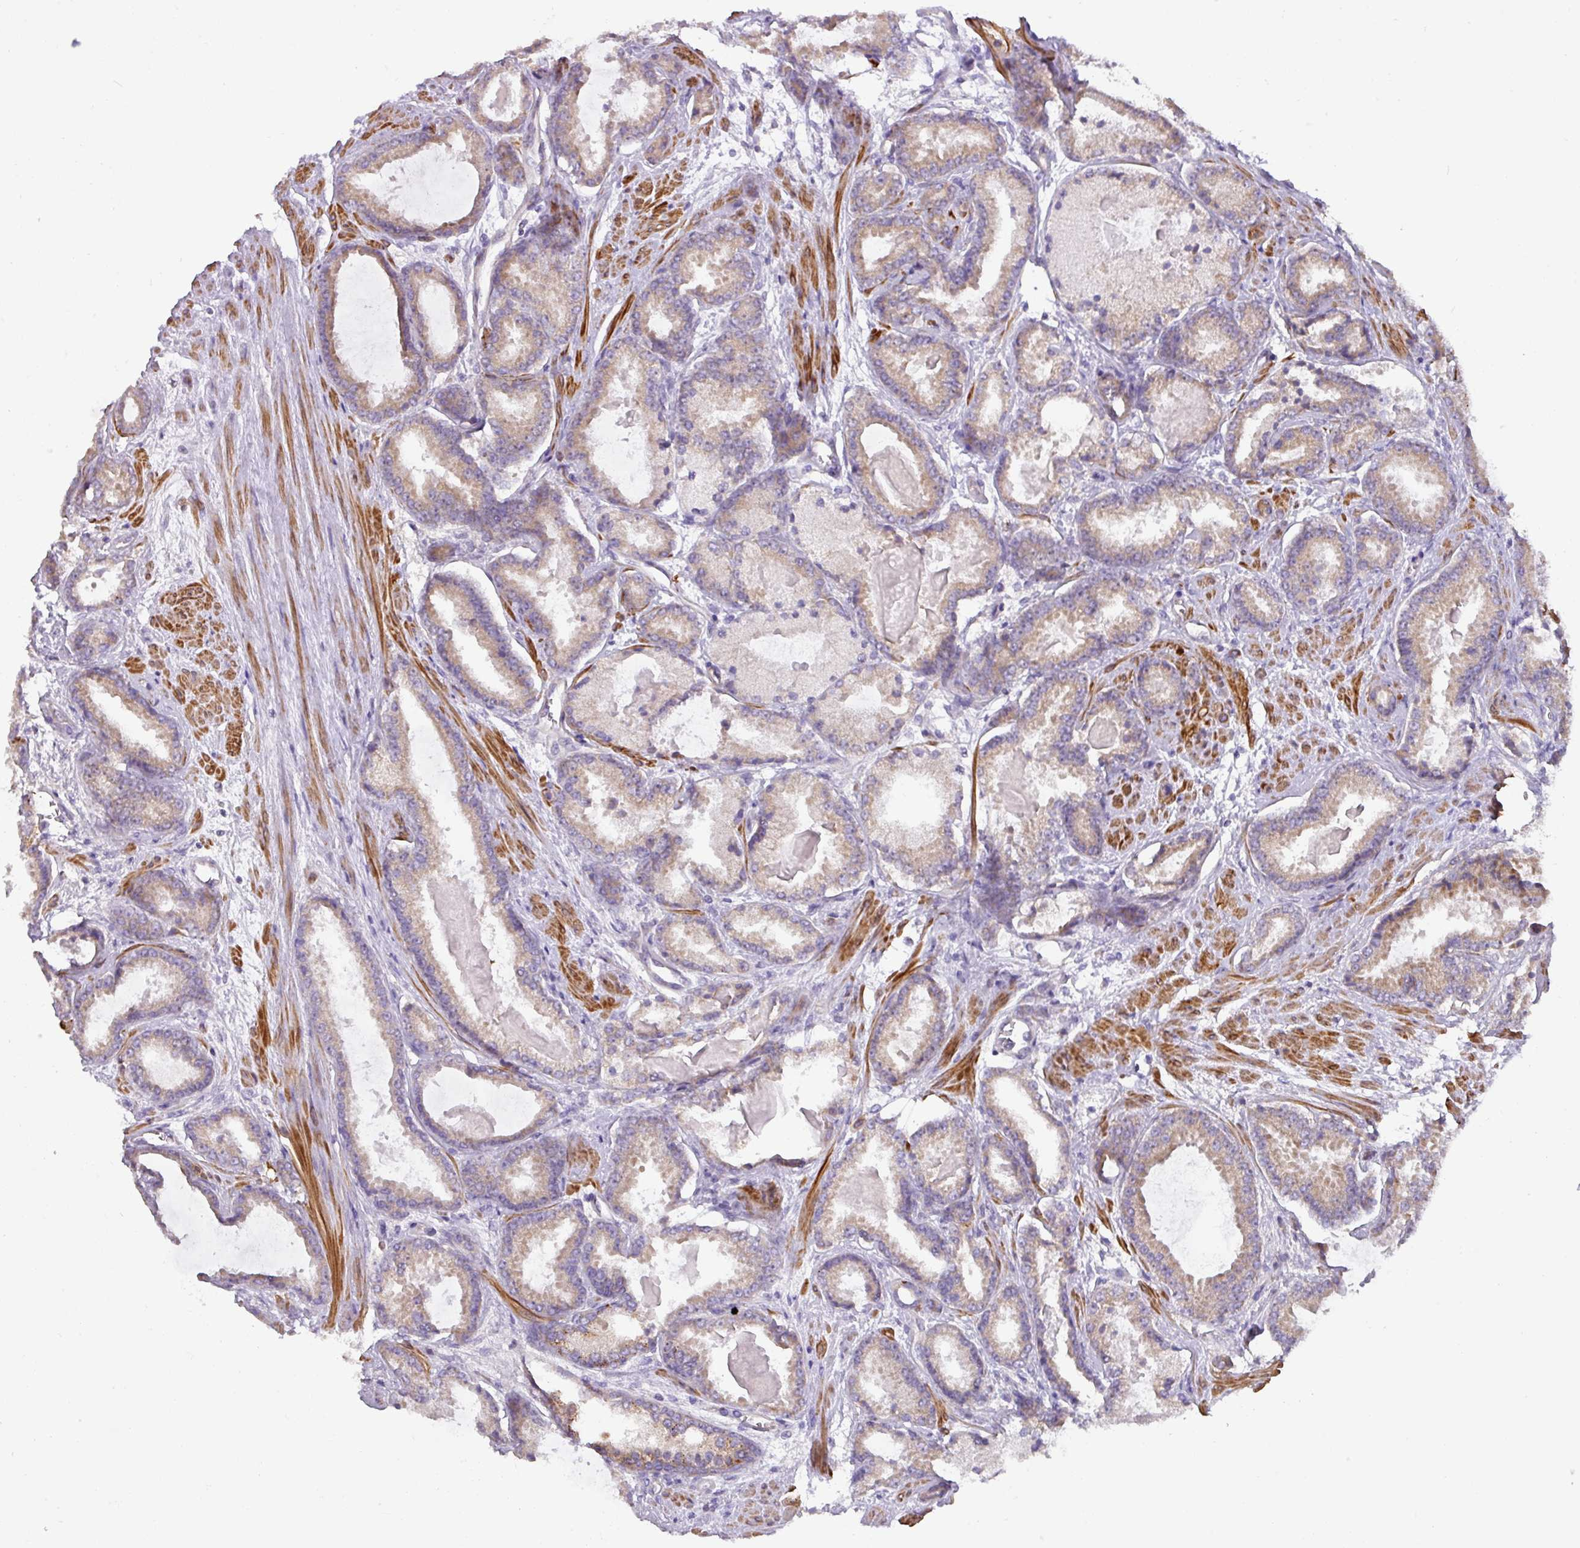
{"staining": {"intensity": "weak", "quantity": "25%-75%", "location": "cytoplasmic/membranous"}, "tissue": "prostate cancer", "cell_type": "Tumor cells", "image_type": "cancer", "snomed": [{"axis": "morphology", "description": "Adenocarcinoma, Low grade"}, {"axis": "topography", "description": "Prostate"}], "caption": "Protein expression analysis of adenocarcinoma (low-grade) (prostate) reveals weak cytoplasmic/membranous expression in about 25%-75% of tumor cells. The protein is stained brown, and the nuclei are stained in blue (DAB IHC with brightfield microscopy, high magnification).", "gene": "MRRF", "patient": {"sex": "male", "age": 62}}